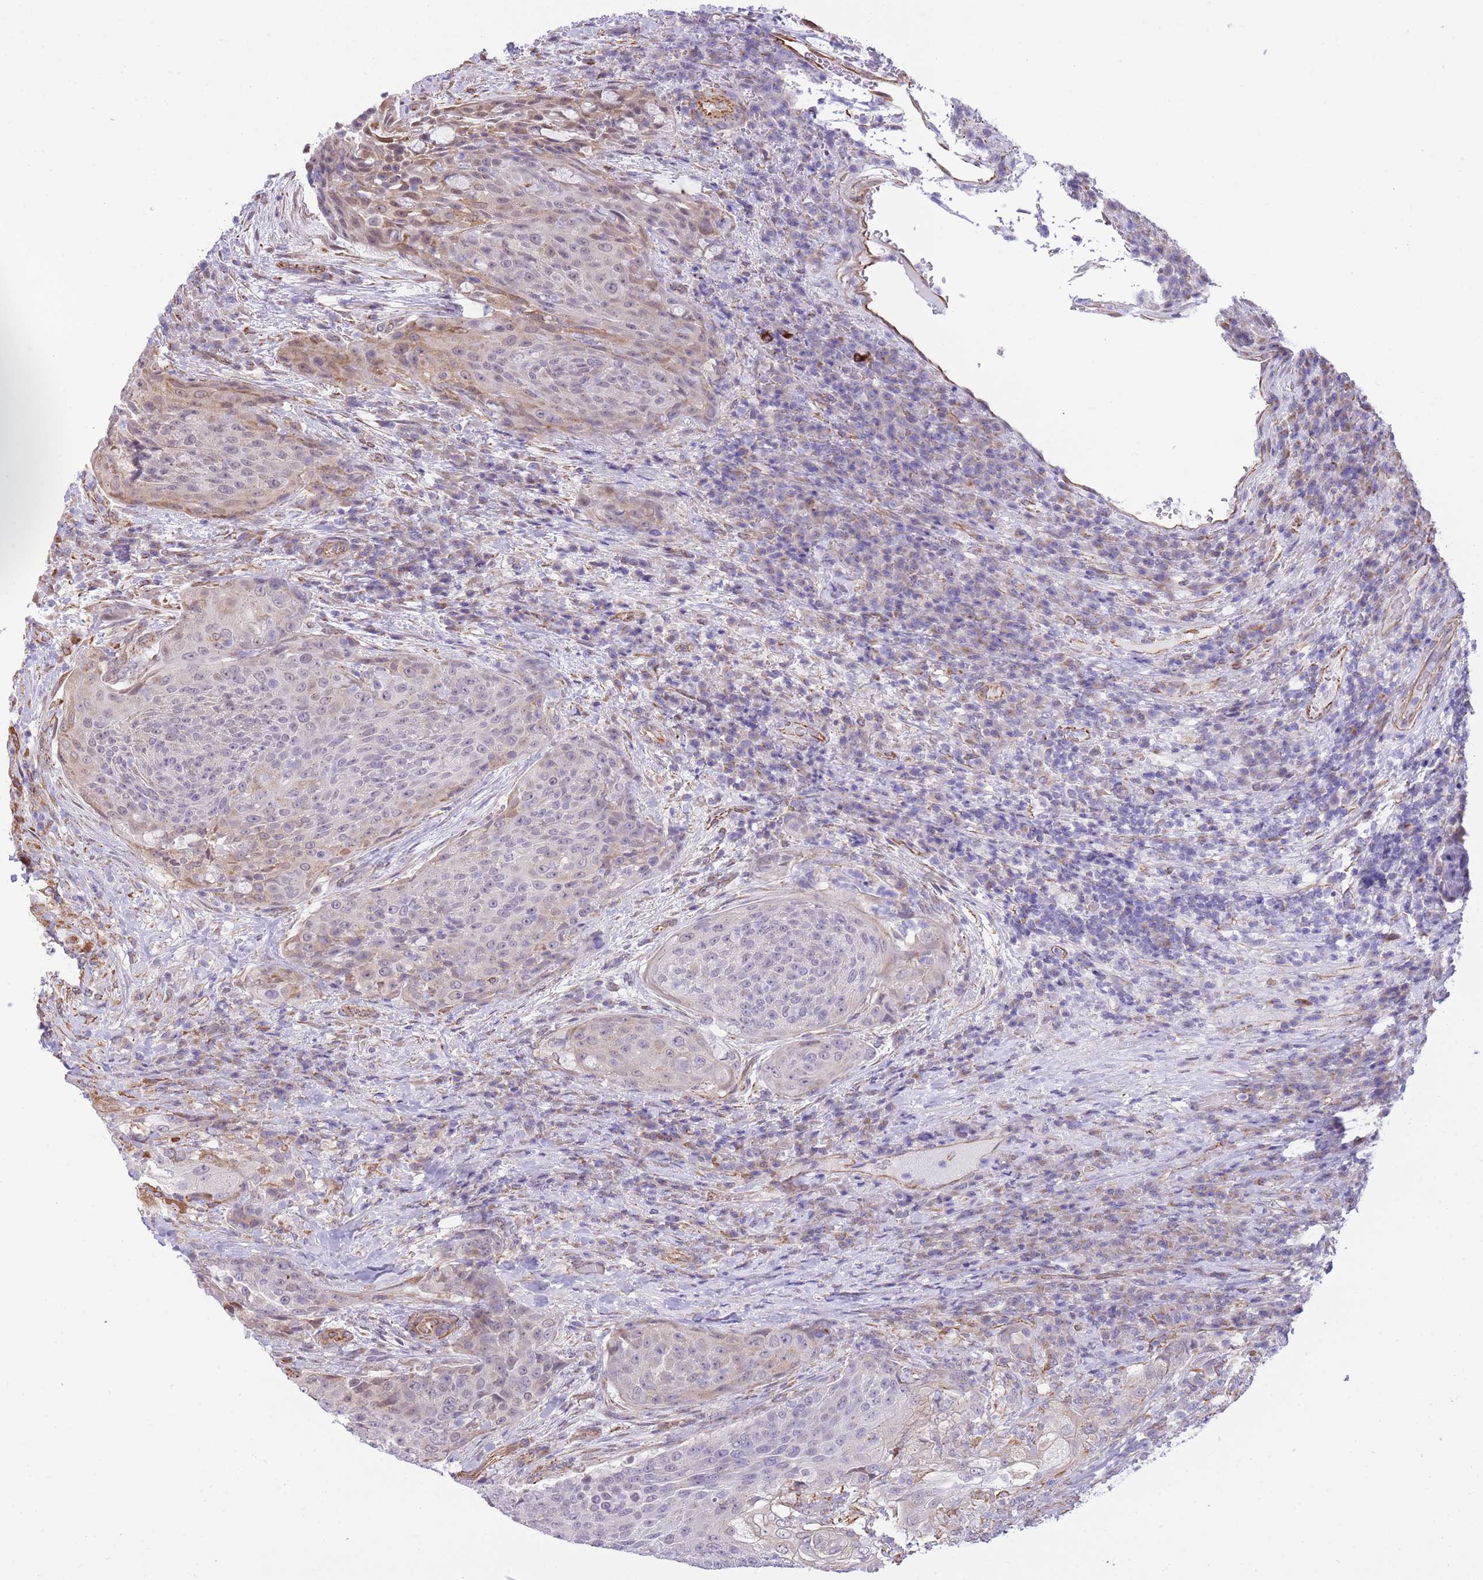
{"staining": {"intensity": "negative", "quantity": "none", "location": "none"}, "tissue": "urothelial cancer", "cell_type": "Tumor cells", "image_type": "cancer", "snomed": [{"axis": "morphology", "description": "Urothelial carcinoma, High grade"}, {"axis": "topography", "description": "Urinary bladder"}], "caption": "Tumor cells show no significant protein expression in high-grade urothelial carcinoma. The staining is performed using DAB brown chromogen with nuclei counter-stained in using hematoxylin.", "gene": "PSG8", "patient": {"sex": "female", "age": 63}}